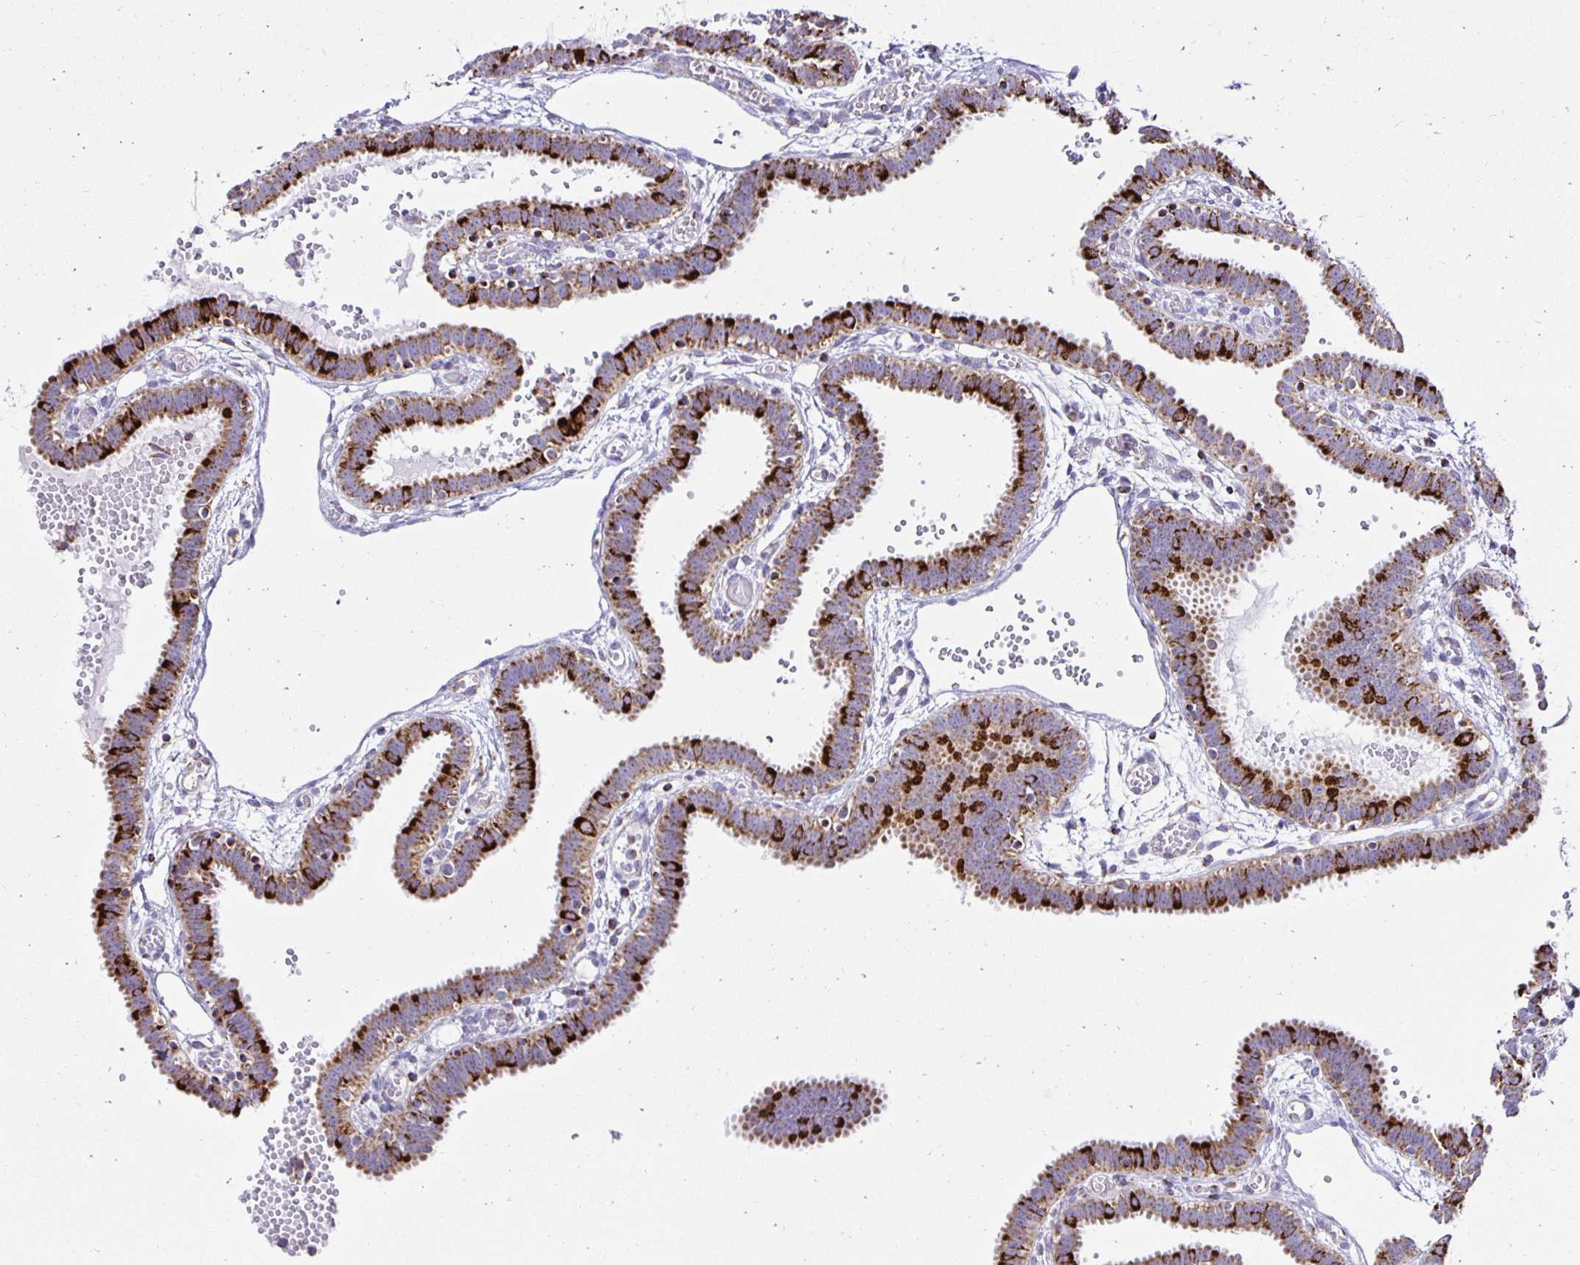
{"staining": {"intensity": "strong", "quantity": ">75%", "location": "cytoplasmic/membranous"}, "tissue": "fallopian tube", "cell_type": "Glandular cells", "image_type": "normal", "snomed": [{"axis": "morphology", "description": "Normal tissue, NOS"}, {"axis": "topography", "description": "Fallopian tube"}], "caption": "Immunohistochemical staining of normal human fallopian tube displays >75% levels of strong cytoplasmic/membranous protein positivity in approximately >75% of glandular cells.", "gene": "PLAAT2", "patient": {"sex": "female", "age": 37}}